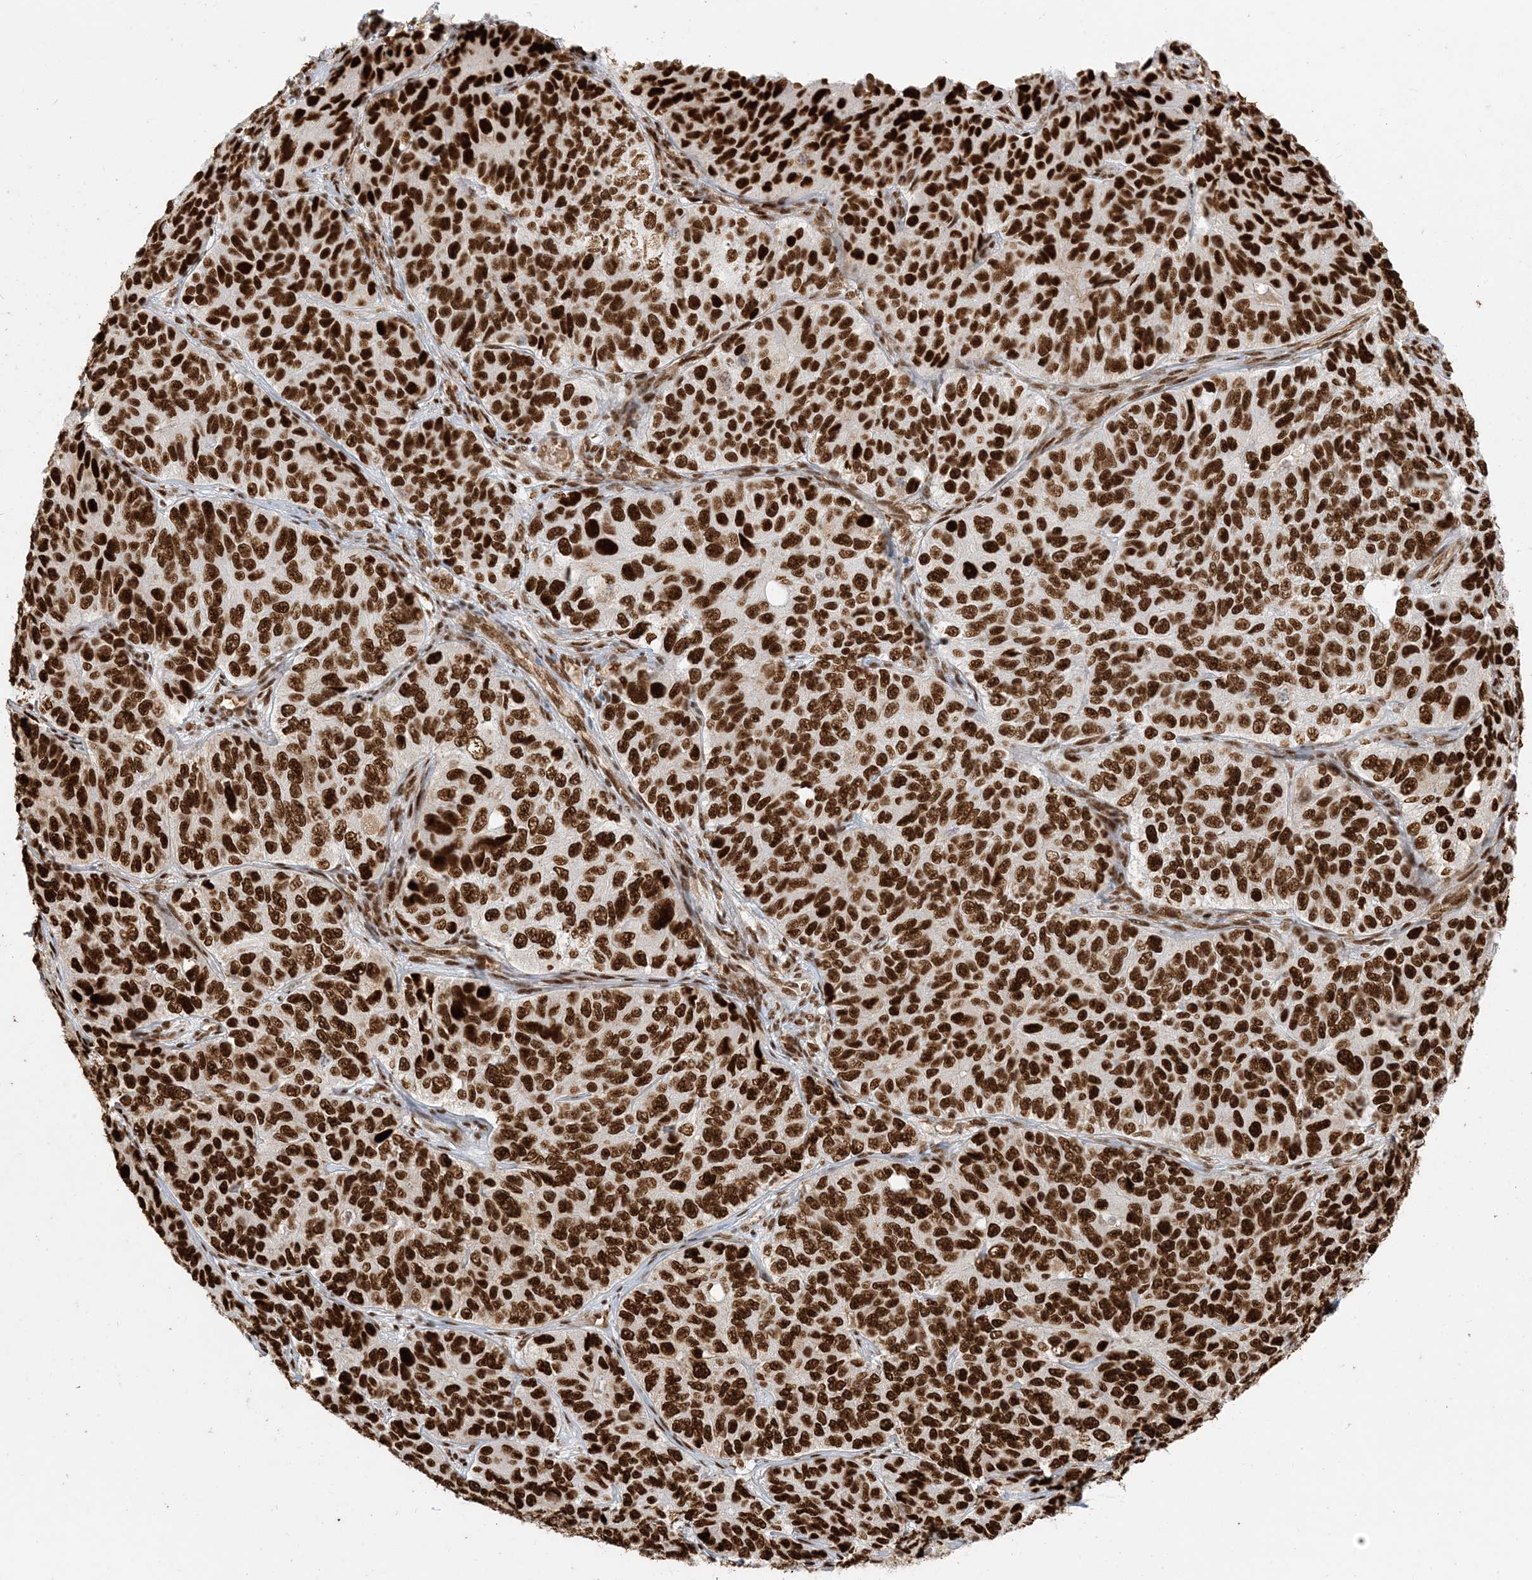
{"staining": {"intensity": "strong", "quantity": ">75%", "location": "nuclear"}, "tissue": "ovarian cancer", "cell_type": "Tumor cells", "image_type": "cancer", "snomed": [{"axis": "morphology", "description": "Carcinoma, endometroid"}, {"axis": "topography", "description": "Ovary"}], "caption": "A photomicrograph of ovarian cancer stained for a protein reveals strong nuclear brown staining in tumor cells.", "gene": "CKS2", "patient": {"sex": "female", "age": 51}}